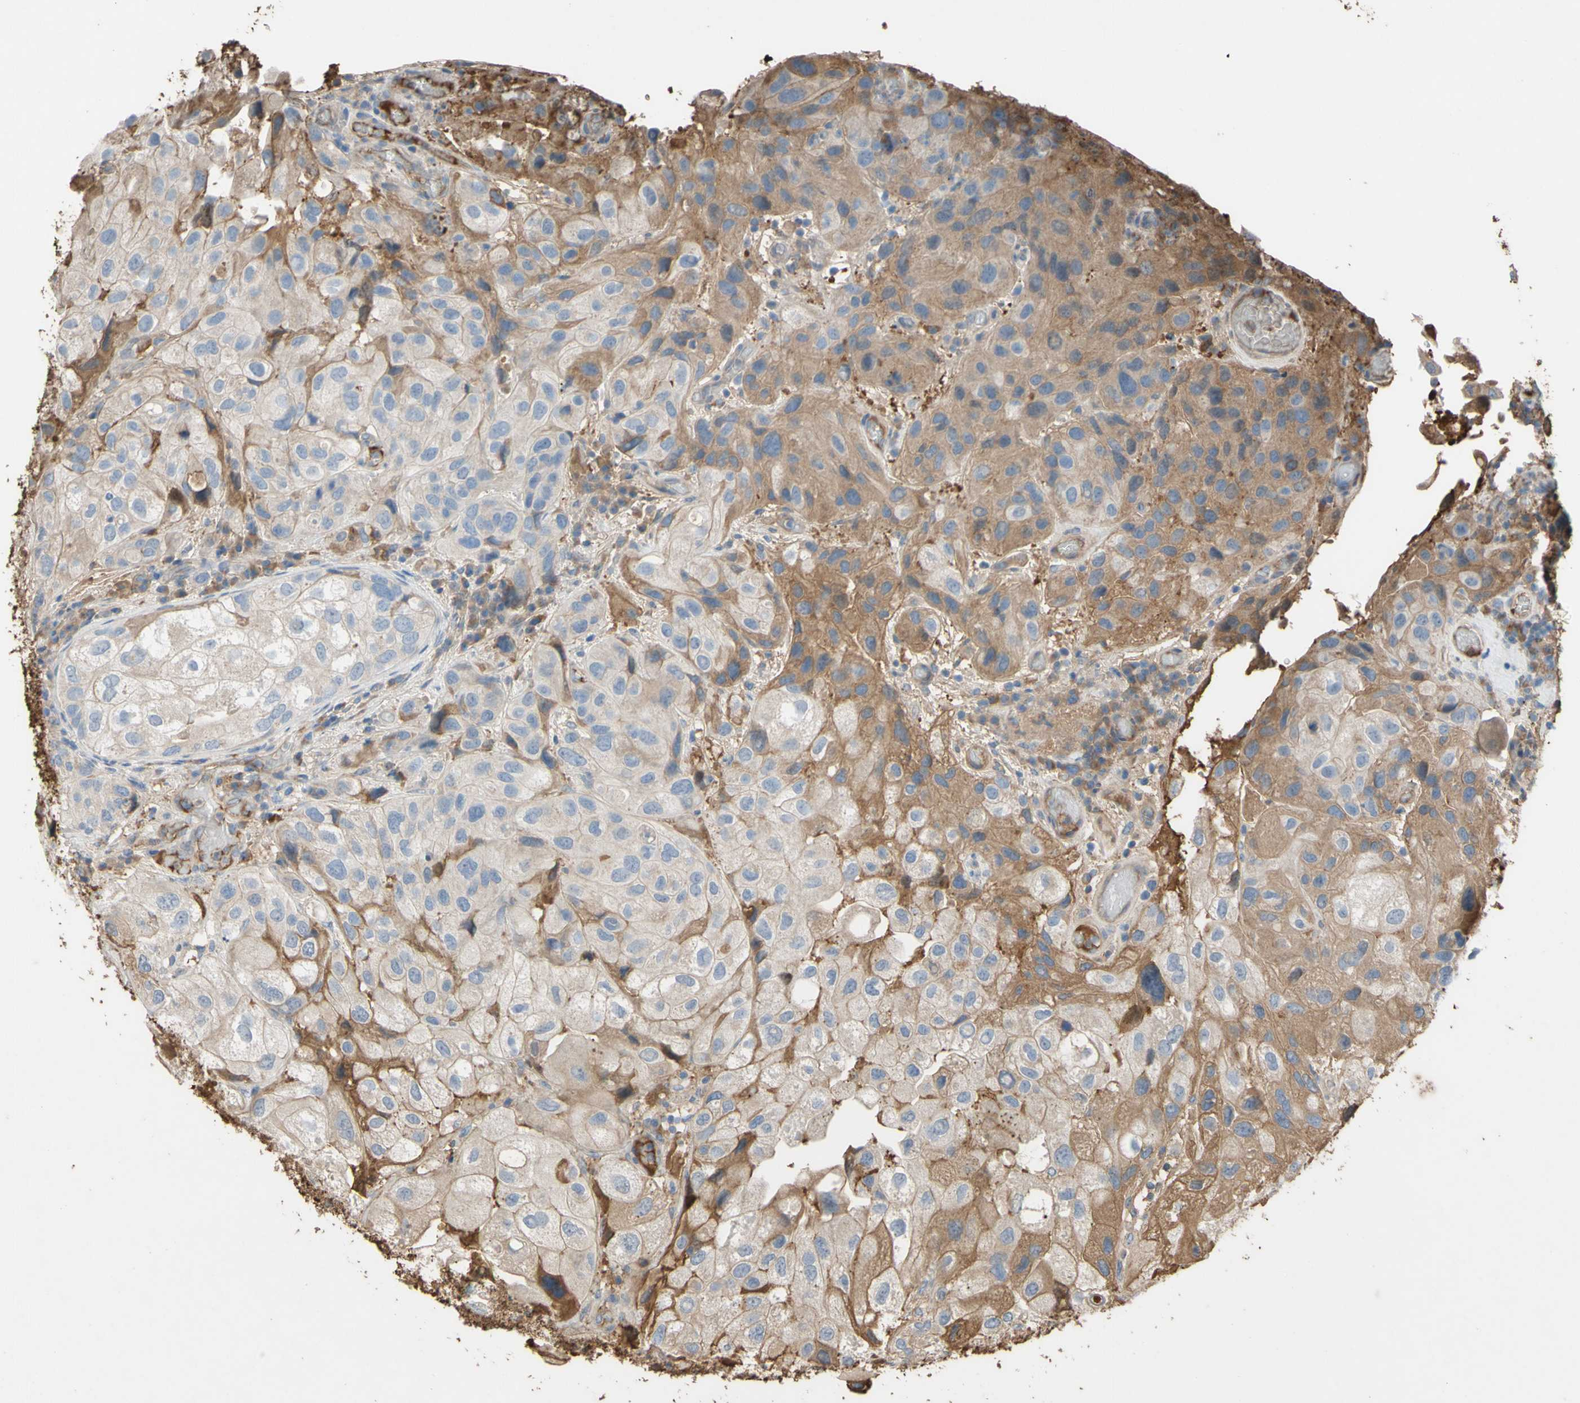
{"staining": {"intensity": "moderate", "quantity": "<25%", "location": "cytoplasmic/membranous"}, "tissue": "urothelial cancer", "cell_type": "Tumor cells", "image_type": "cancer", "snomed": [{"axis": "morphology", "description": "Urothelial carcinoma, High grade"}, {"axis": "topography", "description": "Urinary bladder"}], "caption": "Protein positivity by immunohistochemistry (IHC) exhibits moderate cytoplasmic/membranous expression in about <25% of tumor cells in urothelial carcinoma (high-grade).", "gene": "PTGDS", "patient": {"sex": "female", "age": 64}}